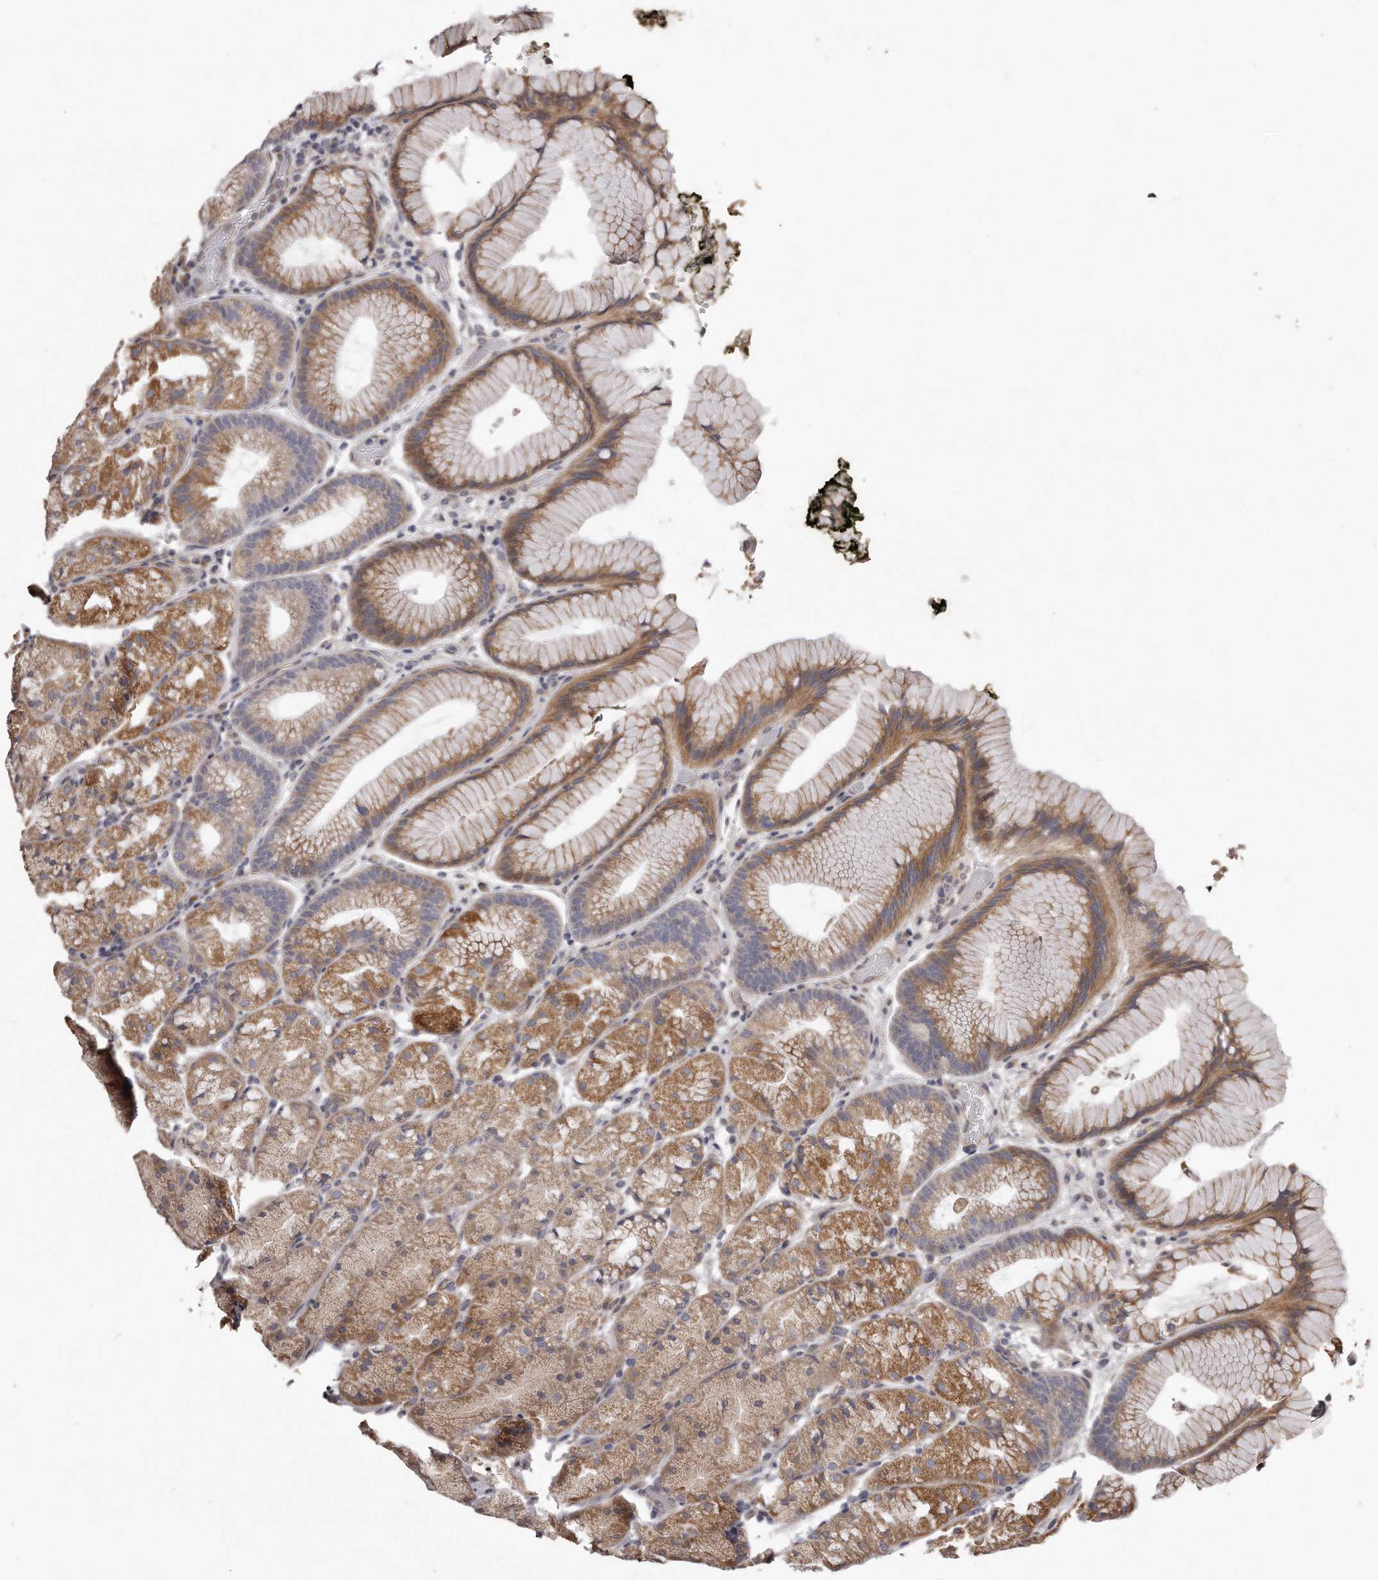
{"staining": {"intensity": "moderate", "quantity": ">75%", "location": "cytoplasmic/membranous"}, "tissue": "stomach", "cell_type": "Glandular cells", "image_type": "normal", "snomed": [{"axis": "morphology", "description": "Normal tissue, NOS"}, {"axis": "topography", "description": "Stomach, upper"}, {"axis": "topography", "description": "Stomach"}], "caption": "Unremarkable stomach reveals moderate cytoplasmic/membranous positivity in about >75% of glandular cells.", "gene": "TRAPPC14", "patient": {"sex": "male", "age": 48}}